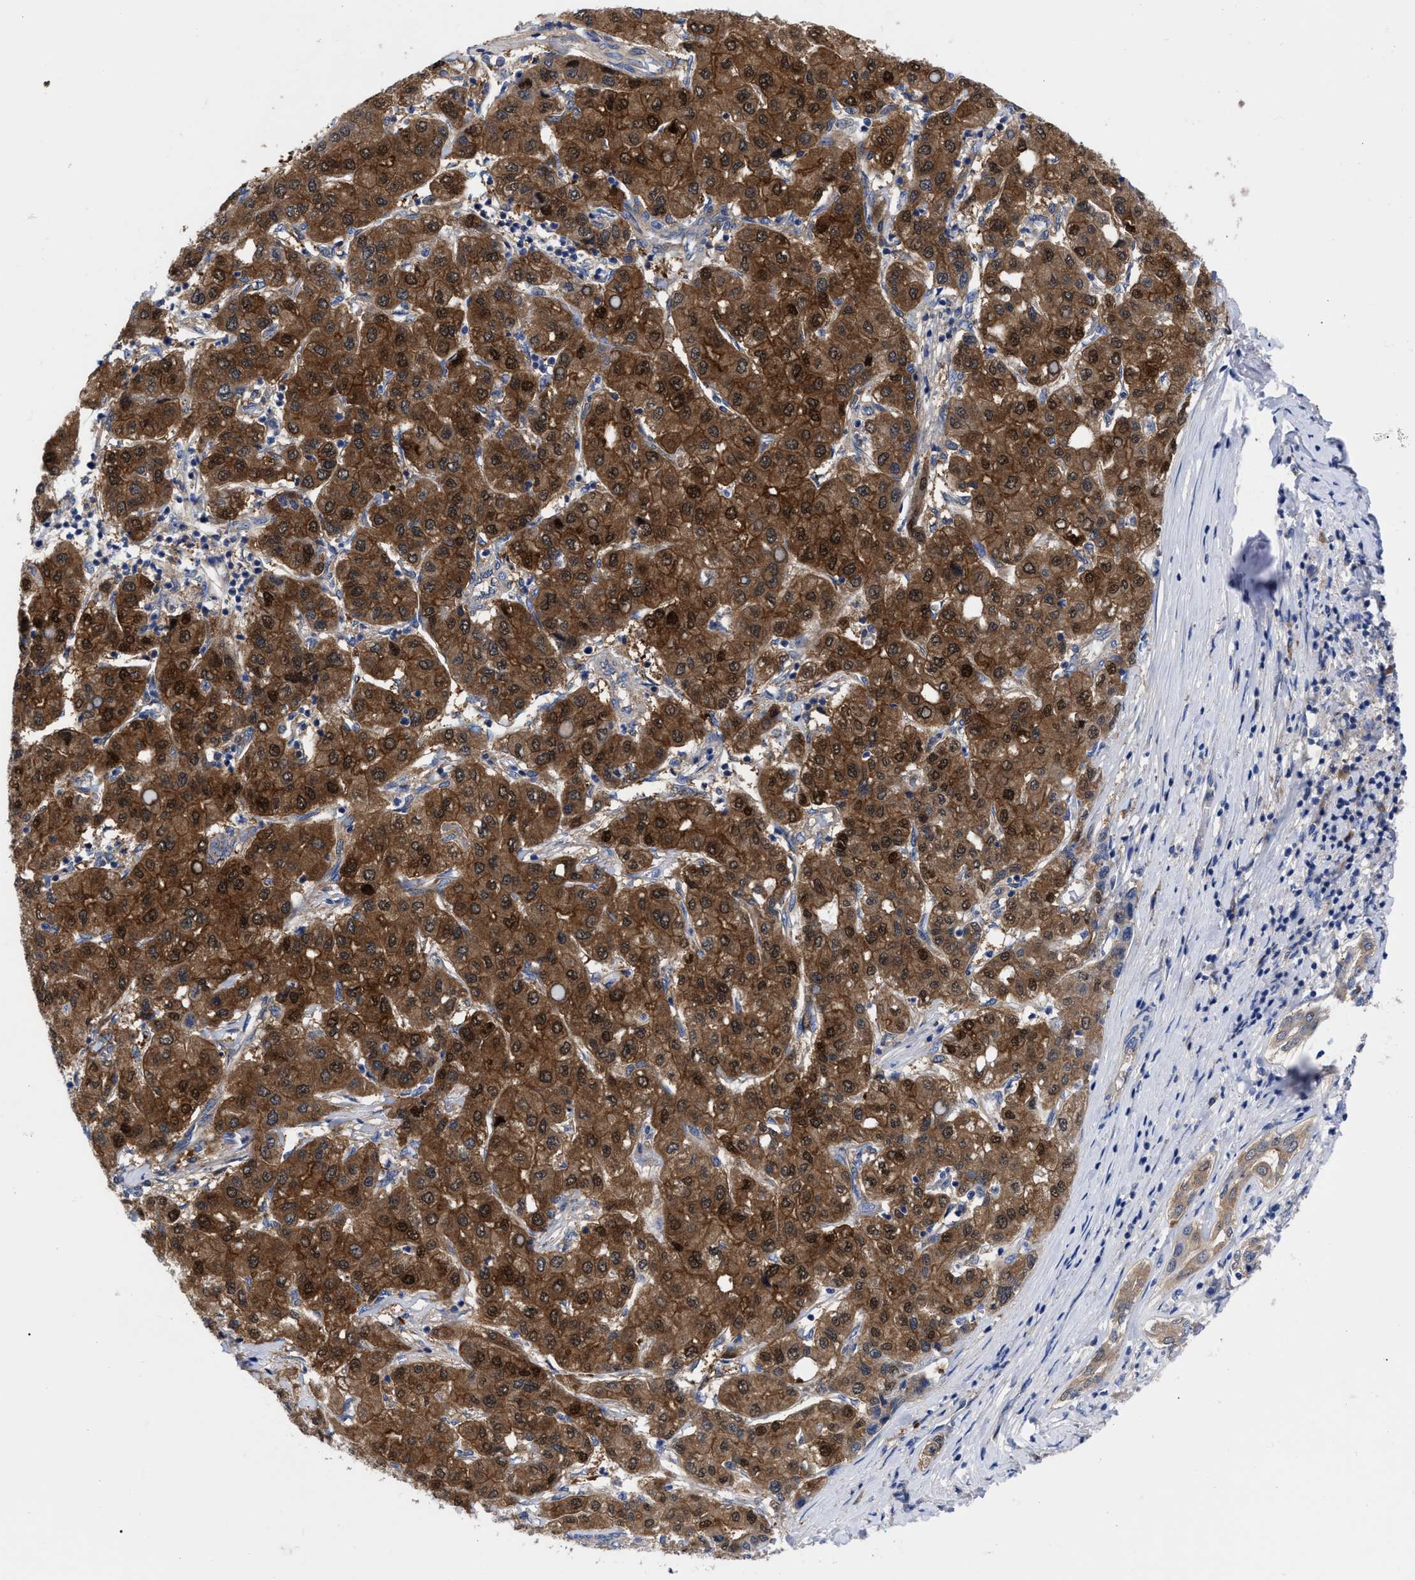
{"staining": {"intensity": "strong", "quantity": ">75%", "location": "cytoplasmic/membranous,nuclear"}, "tissue": "liver cancer", "cell_type": "Tumor cells", "image_type": "cancer", "snomed": [{"axis": "morphology", "description": "Carcinoma, Hepatocellular, NOS"}, {"axis": "topography", "description": "Liver"}], "caption": "Human liver hepatocellular carcinoma stained for a protein (brown) shows strong cytoplasmic/membranous and nuclear positive positivity in about >75% of tumor cells.", "gene": "RBKS", "patient": {"sex": "male", "age": 65}}